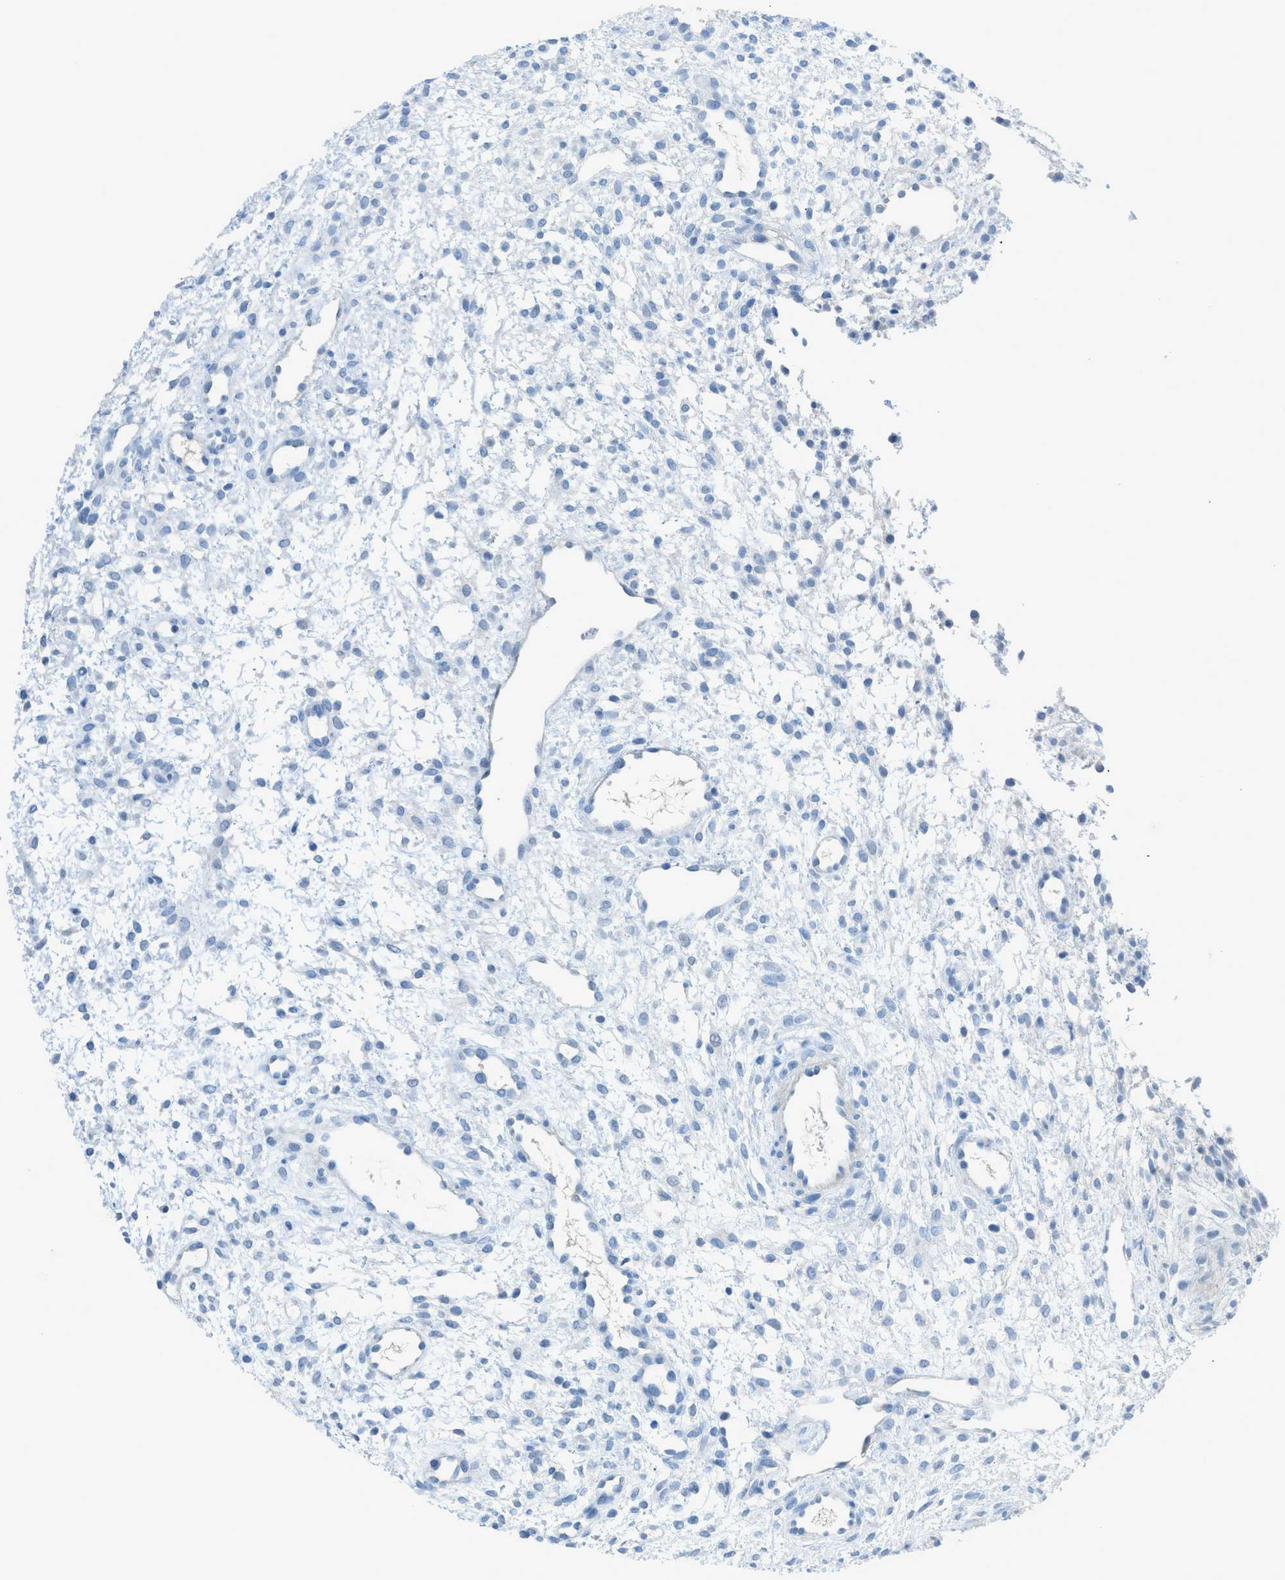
{"staining": {"intensity": "negative", "quantity": "none", "location": "none"}, "tissue": "ovary", "cell_type": "Follicle cells", "image_type": "normal", "snomed": [{"axis": "morphology", "description": "Normal tissue, NOS"}, {"axis": "morphology", "description": "Cyst, NOS"}, {"axis": "topography", "description": "Ovary"}], "caption": "Immunohistochemistry (IHC) photomicrograph of unremarkable human ovary stained for a protein (brown), which displays no expression in follicle cells.", "gene": "ACAN", "patient": {"sex": "female", "age": 18}}